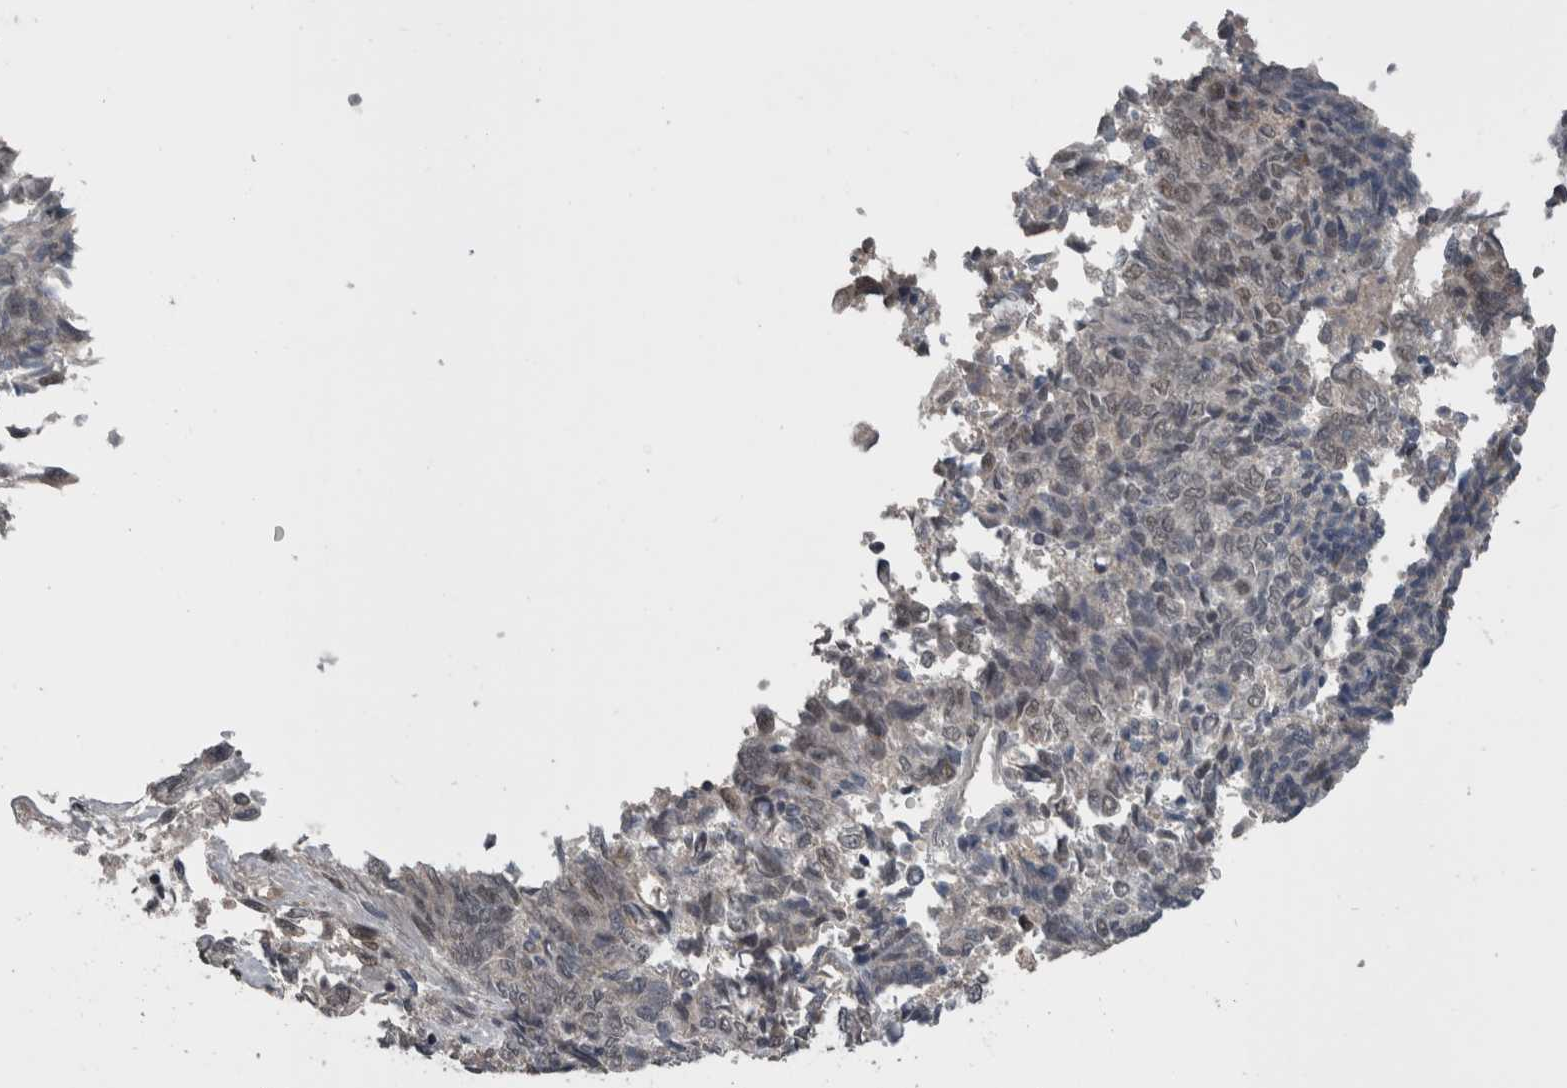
{"staining": {"intensity": "weak", "quantity": "<25%", "location": "nuclear"}, "tissue": "endometrial cancer", "cell_type": "Tumor cells", "image_type": "cancer", "snomed": [{"axis": "morphology", "description": "Adenocarcinoma, NOS"}, {"axis": "topography", "description": "Endometrium"}], "caption": "Immunohistochemical staining of endometrial adenocarcinoma demonstrates no significant positivity in tumor cells. (DAB (3,3'-diaminobenzidine) immunohistochemistry (IHC), high magnification).", "gene": "ZBTB21", "patient": {"sex": "female", "age": 80}}